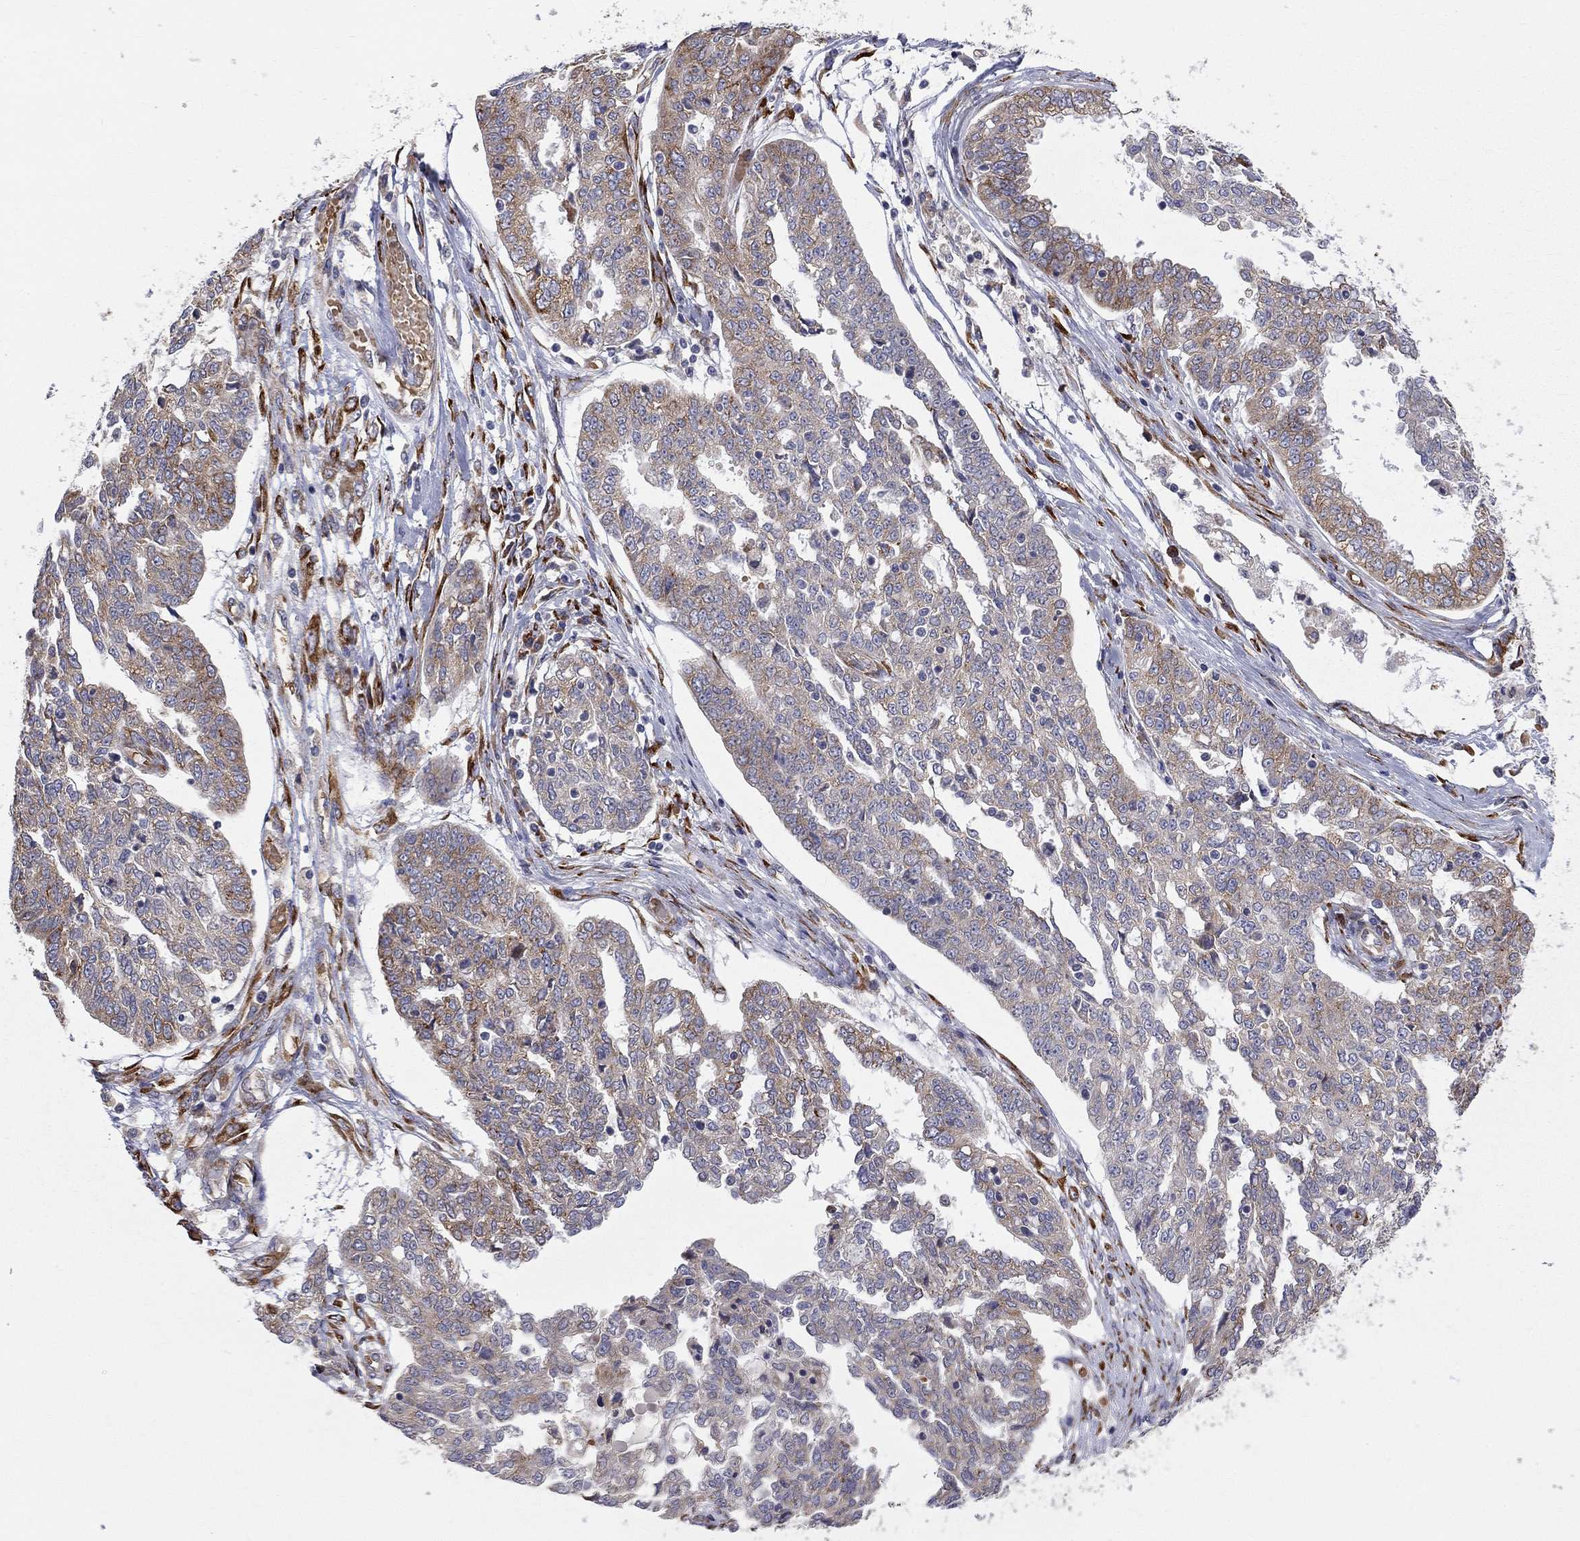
{"staining": {"intensity": "moderate", "quantity": "<25%", "location": "cytoplasmic/membranous"}, "tissue": "ovarian cancer", "cell_type": "Tumor cells", "image_type": "cancer", "snomed": [{"axis": "morphology", "description": "Cystadenocarcinoma, serous, NOS"}, {"axis": "topography", "description": "Ovary"}], "caption": "This photomicrograph exhibits ovarian cancer (serous cystadenocarcinoma) stained with immunohistochemistry to label a protein in brown. The cytoplasmic/membranous of tumor cells show moderate positivity for the protein. Nuclei are counter-stained blue.", "gene": "CASTOR1", "patient": {"sex": "female", "age": 67}}